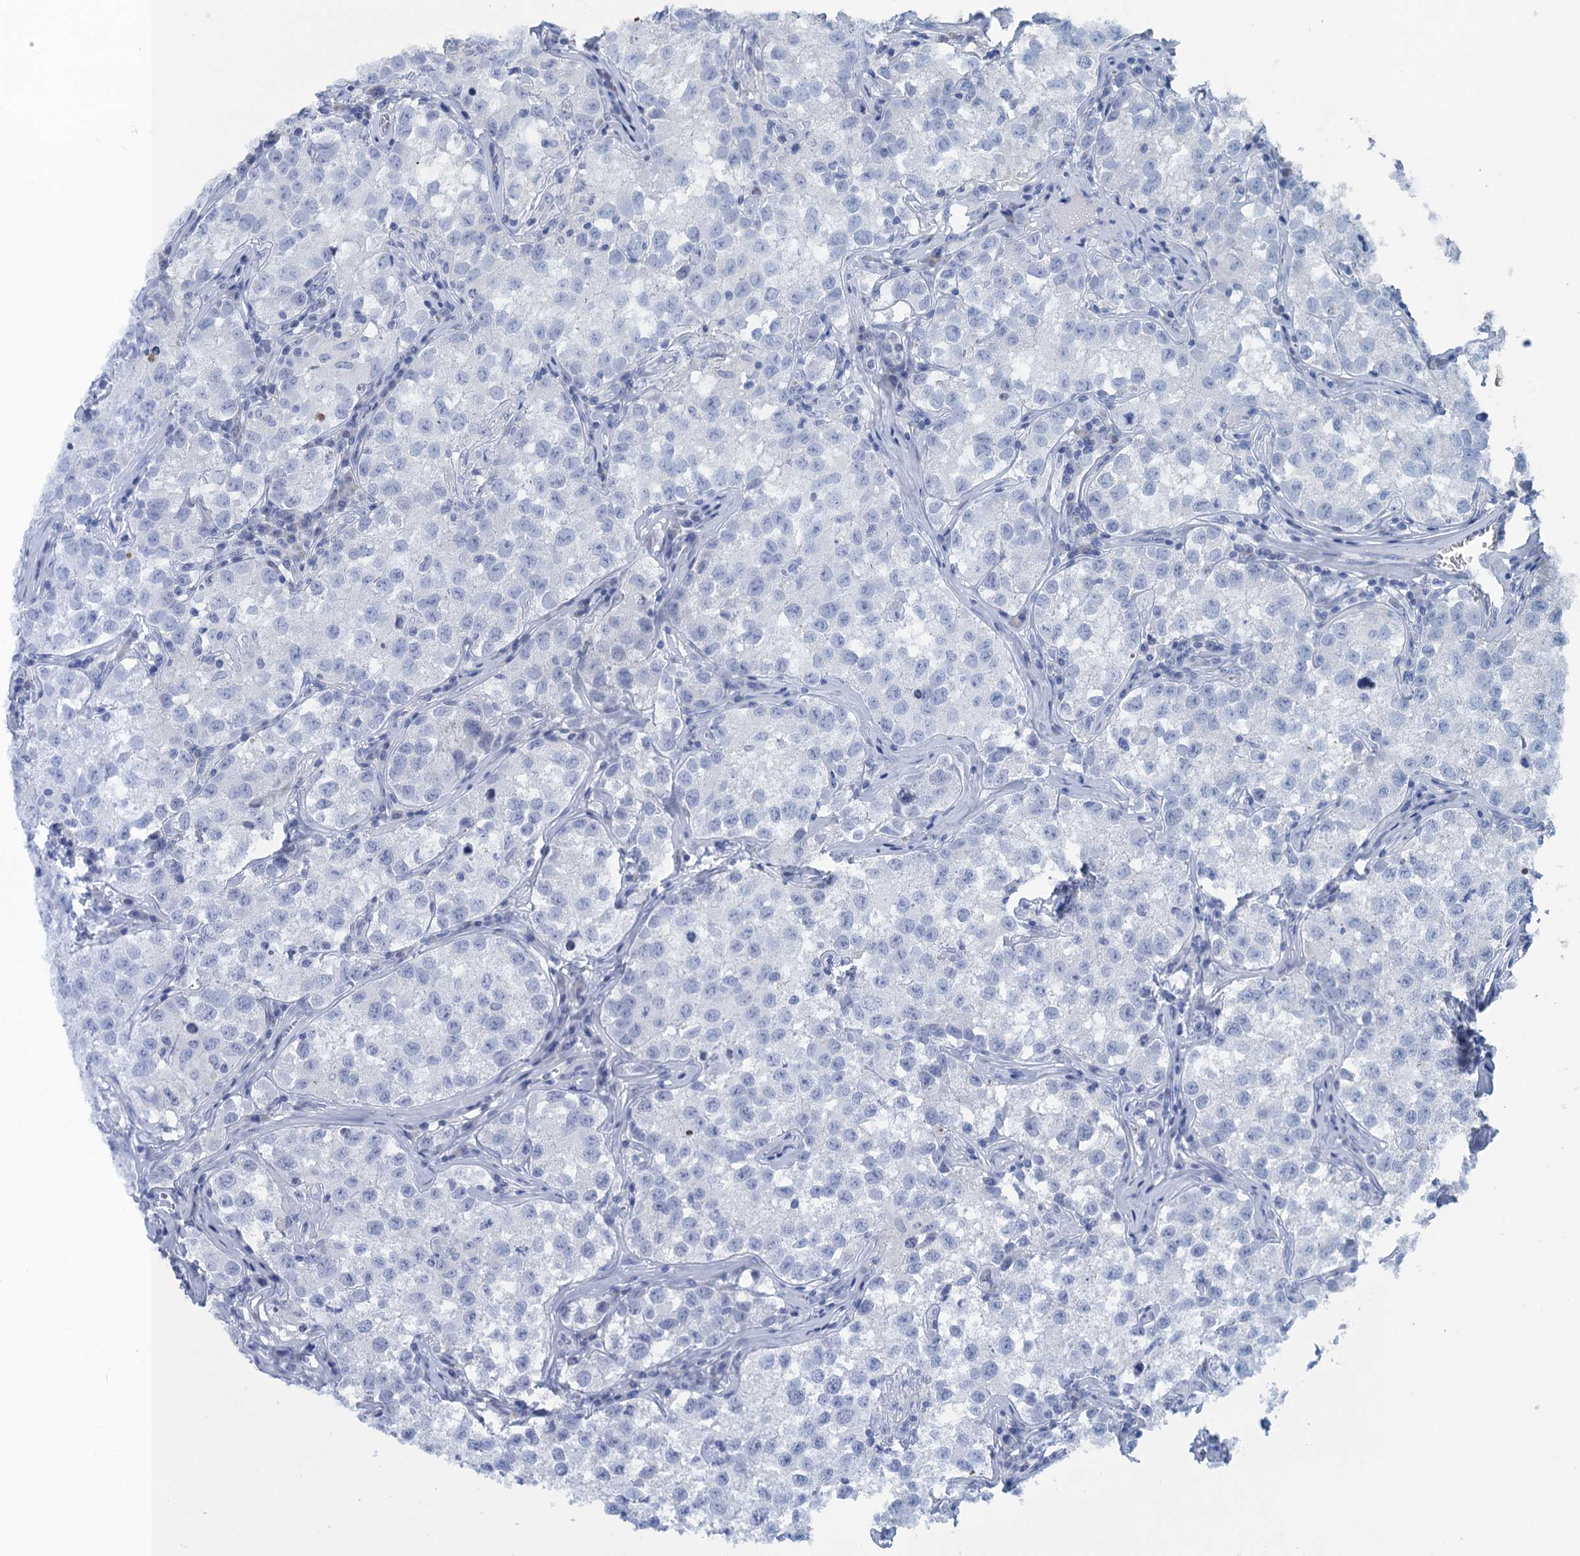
{"staining": {"intensity": "negative", "quantity": "none", "location": "none"}, "tissue": "testis cancer", "cell_type": "Tumor cells", "image_type": "cancer", "snomed": [{"axis": "morphology", "description": "Seminoma, NOS"}, {"axis": "morphology", "description": "Carcinoma, Embryonal, NOS"}, {"axis": "topography", "description": "Testis"}], "caption": "A photomicrograph of testis seminoma stained for a protein displays no brown staining in tumor cells.", "gene": "SCEL", "patient": {"sex": "male", "age": 43}}